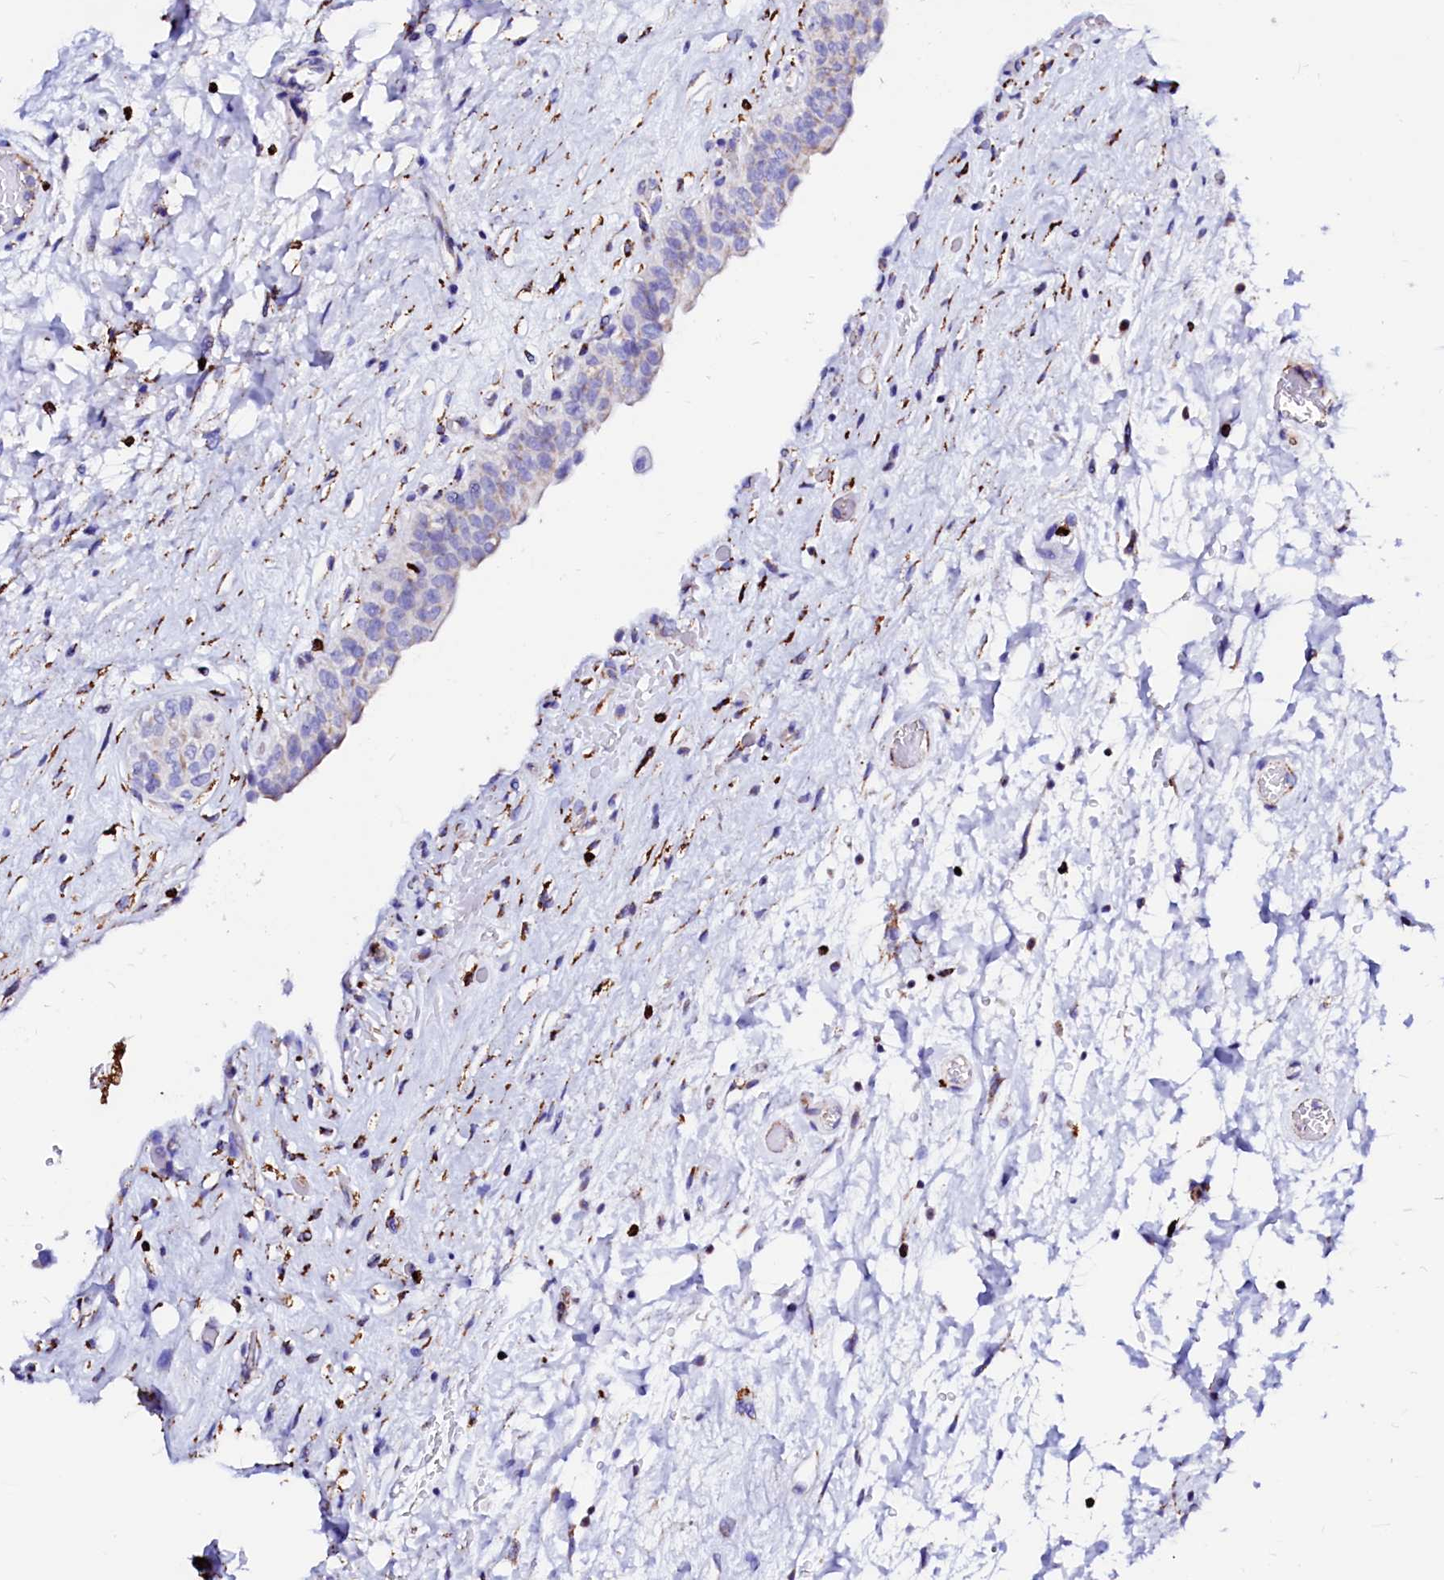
{"staining": {"intensity": "negative", "quantity": "none", "location": "none"}, "tissue": "urinary bladder", "cell_type": "Urothelial cells", "image_type": "normal", "snomed": [{"axis": "morphology", "description": "Normal tissue, NOS"}, {"axis": "topography", "description": "Urinary bladder"}], "caption": "The micrograph reveals no significant staining in urothelial cells of urinary bladder.", "gene": "MAOB", "patient": {"sex": "male", "age": 74}}